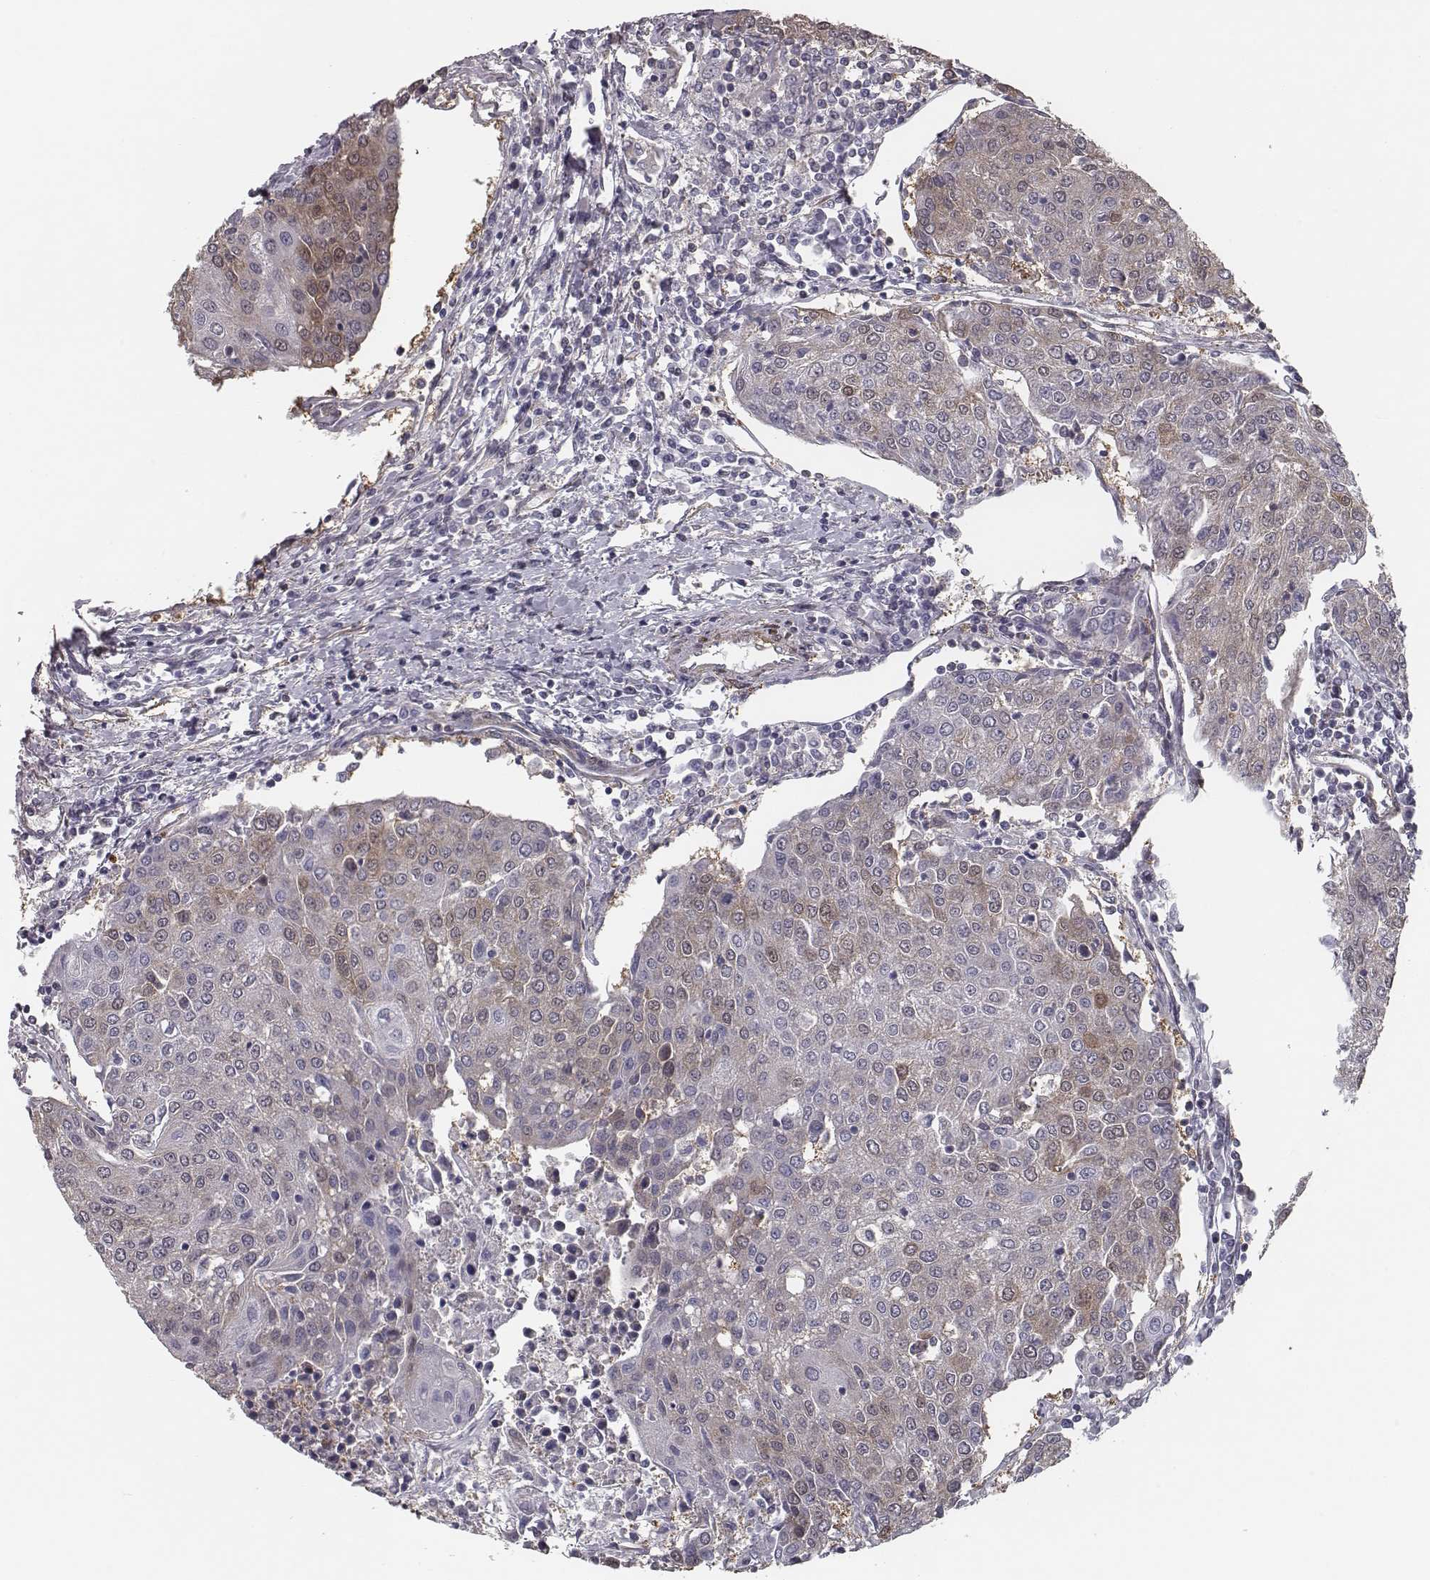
{"staining": {"intensity": "moderate", "quantity": "<25%", "location": "cytoplasmic/membranous"}, "tissue": "urothelial cancer", "cell_type": "Tumor cells", "image_type": "cancer", "snomed": [{"axis": "morphology", "description": "Urothelial carcinoma, High grade"}, {"axis": "topography", "description": "Urinary bladder"}], "caption": "A brown stain labels moderate cytoplasmic/membranous staining of a protein in human urothelial cancer tumor cells. Using DAB (3,3'-diaminobenzidine) (brown) and hematoxylin (blue) stains, captured at high magnification using brightfield microscopy.", "gene": "ISYNA1", "patient": {"sex": "female", "age": 85}}